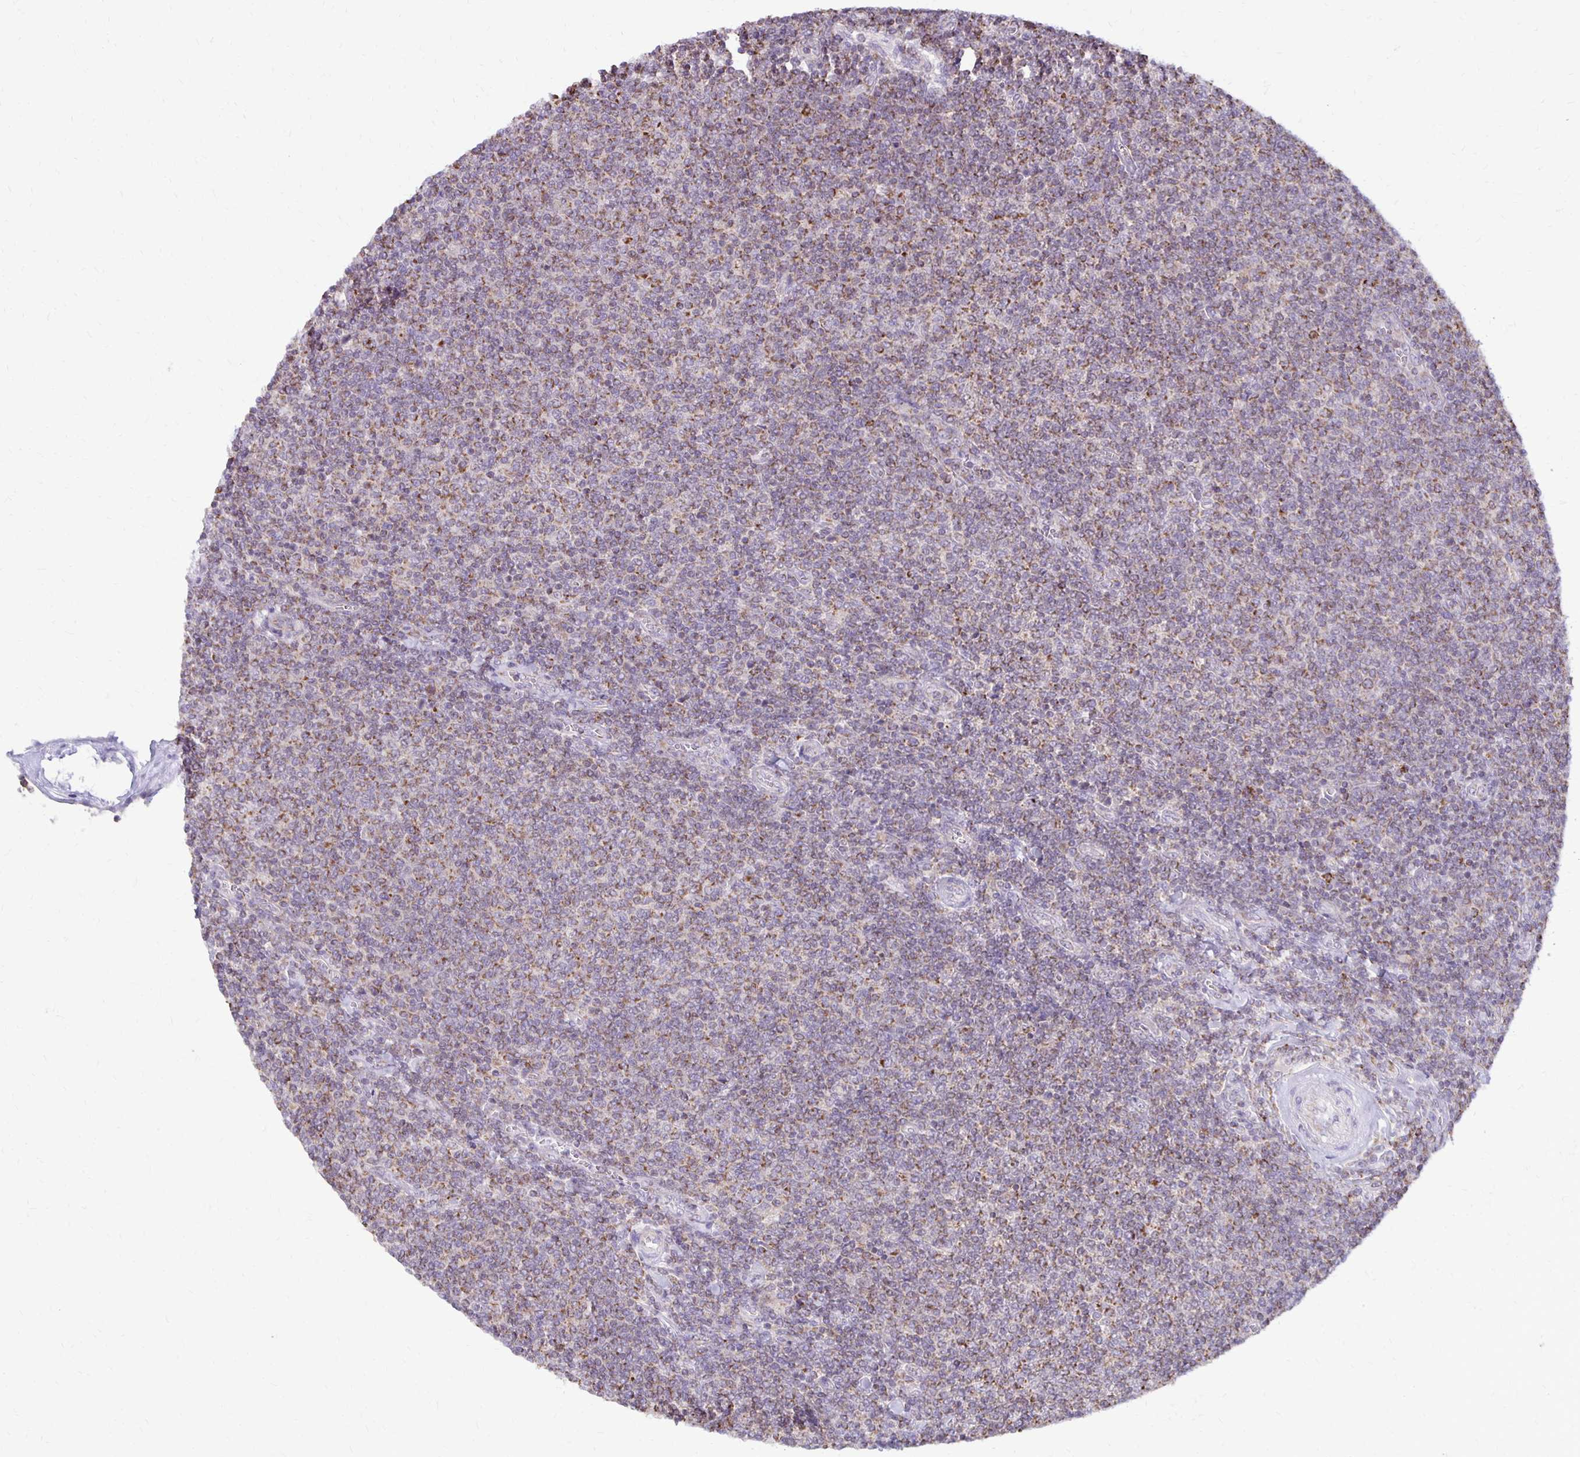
{"staining": {"intensity": "moderate", "quantity": "25%-75%", "location": "cytoplasmic/membranous"}, "tissue": "lymphoma", "cell_type": "Tumor cells", "image_type": "cancer", "snomed": [{"axis": "morphology", "description": "Malignant lymphoma, non-Hodgkin's type, Low grade"}, {"axis": "topography", "description": "Lymph node"}], "caption": "Moderate cytoplasmic/membranous protein staining is appreciated in approximately 25%-75% of tumor cells in lymphoma. The protein is stained brown, and the nuclei are stained in blue (DAB (3,3'-diaminobenzidine) IHC with brightfield microscopy, high magnification).", "gene": "IER3", "patient": {"sex": "male", "age": 52}}